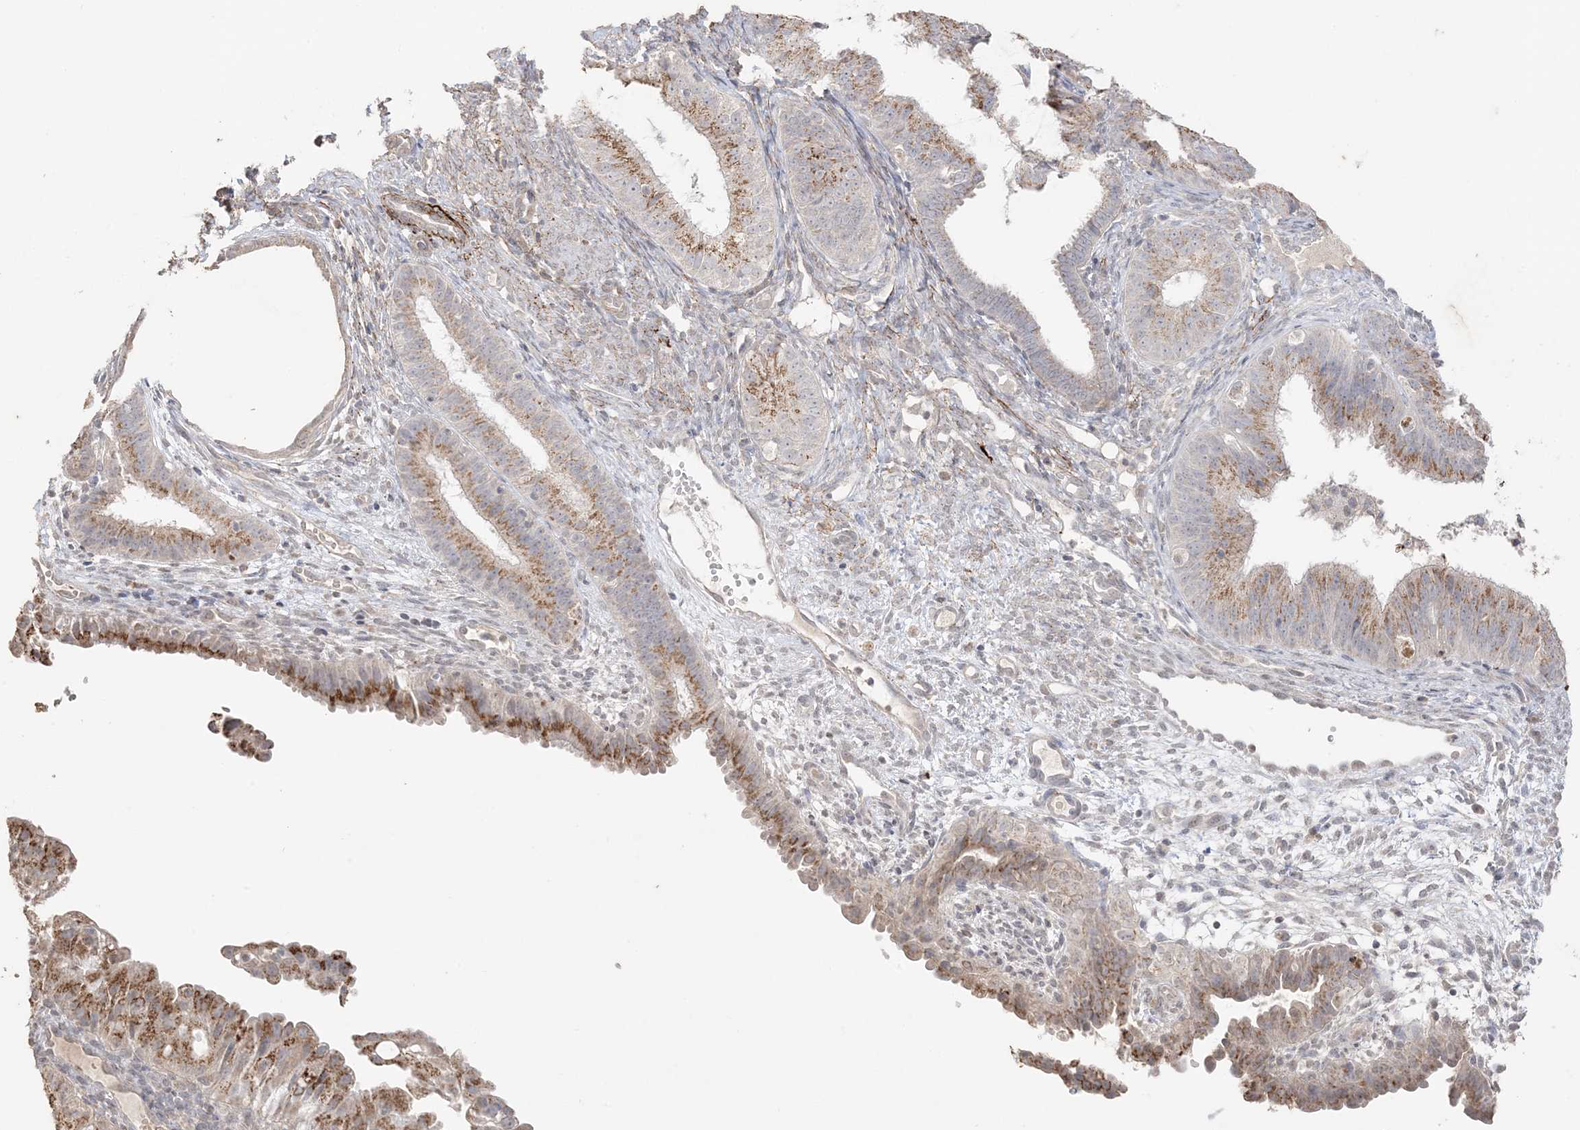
{"staining": {"intensity": "moderate", "quantity": ">75%", "location": "cytoplasmic/membranous"}, "tissue": "endometrial cancer", "cell_type": "Tumor cells", "image_type": "cancer", "snomed": [{"axis": "morphology", "description": "Adenocarcinoma, NOS"}, {"axis": "topography", "description": "Endometrium"}], "caption": "A brown stain labels moderate cytoplasmic/membranous staining of a protein in human endometrial adenocarcinoma tumor cells.", "gene": "XRN1", "patient": {"sex": "female", "age": 51}}